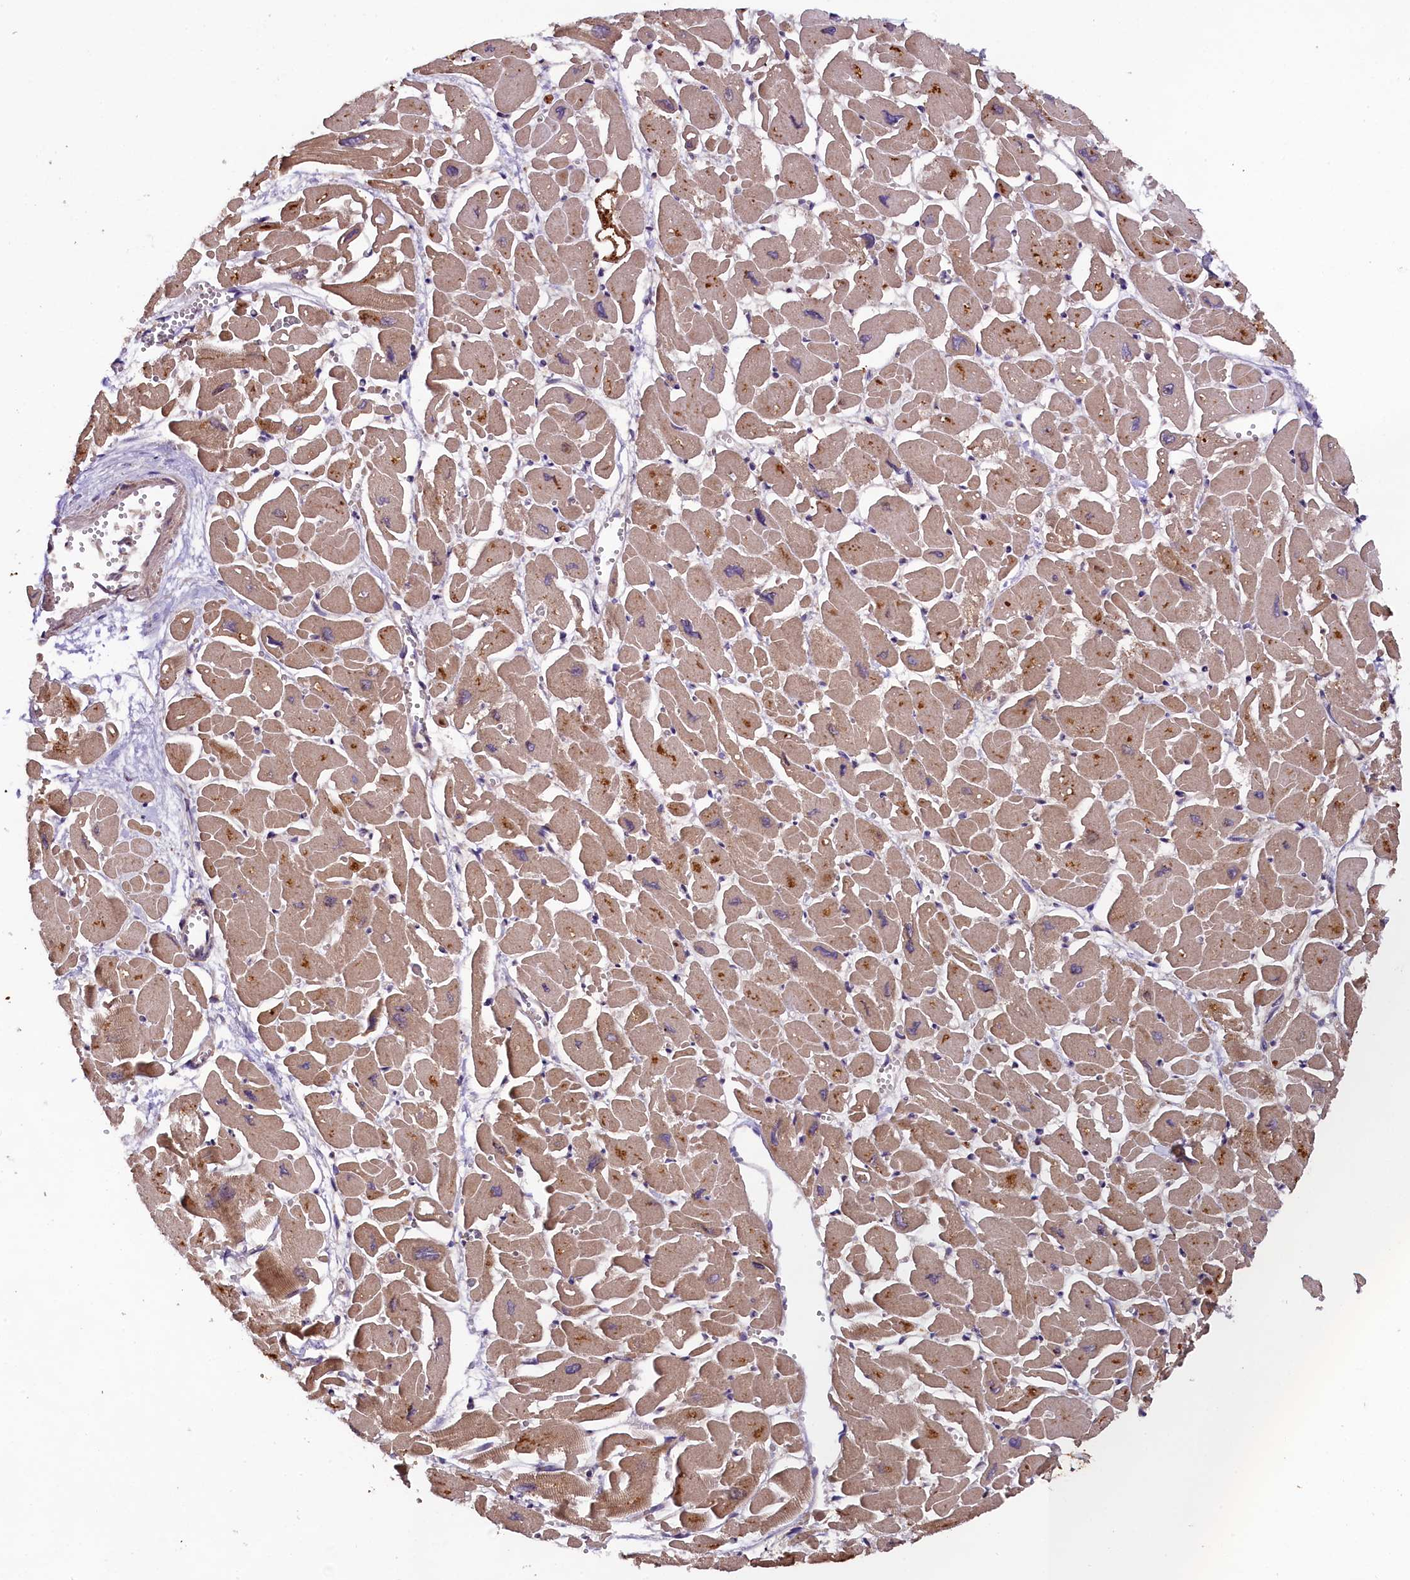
{"staining": {"intensity": "strong", "quantity": ">75%", "location": "cytoplasmic/membranous"}, "tissue": "heart muscle", "cell_type": "Cardiomyocytes", "image_type": "normal", "snomed": [{"axis": "morphology", "description": "Normal tissue, NOS"}, {"axis": "topography", "description": "Heart"}], "caption": "This histopathology image displays IHC staining of benign heart muscle, with high strong cytoplasmic/membranous positivity in approximately >75% of cardiomyocytes.", "gene": "DOHH", "patient": {"sex": "male", "age": 54}}